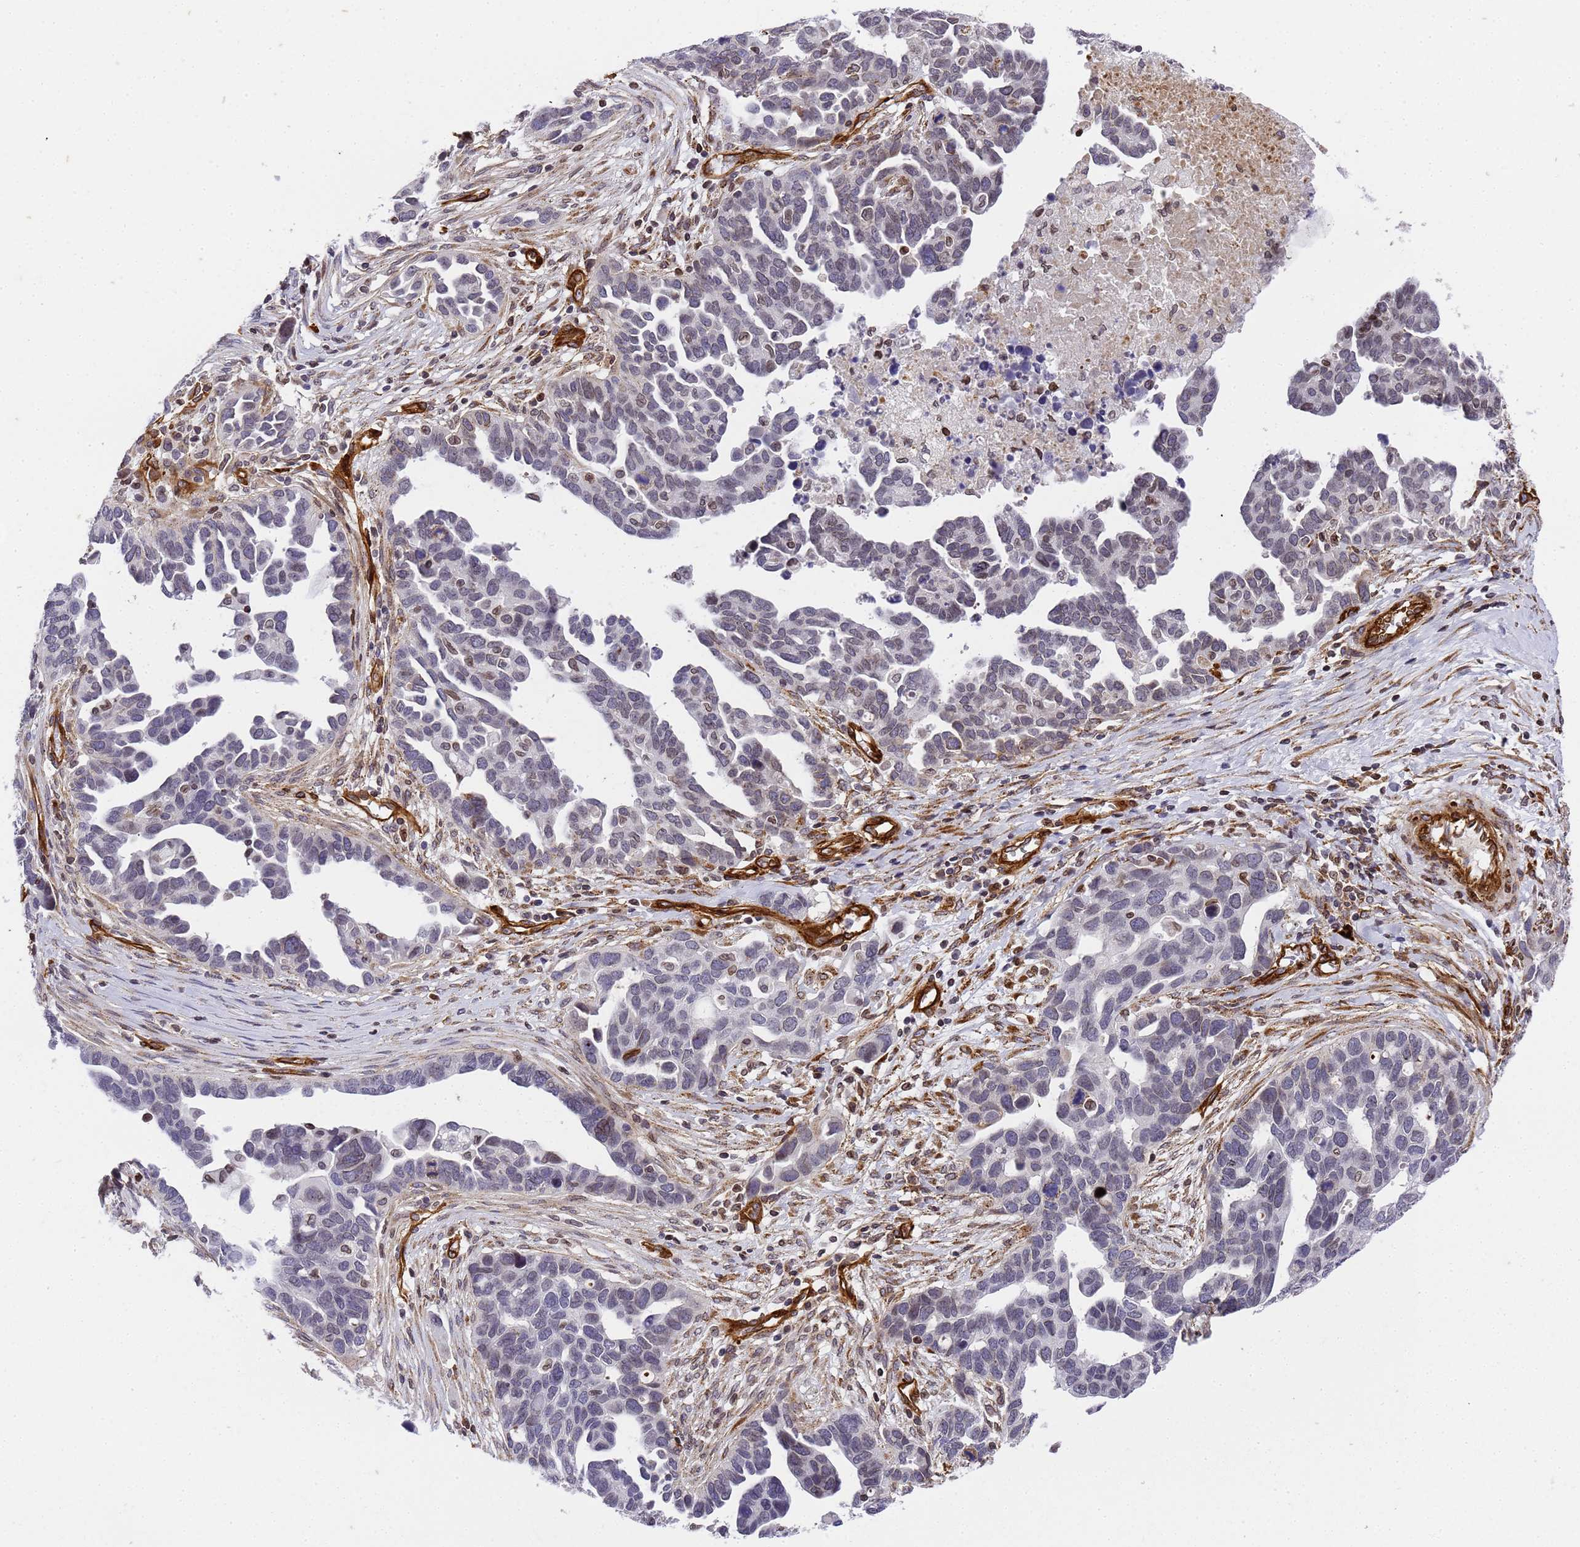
{"staining": {"intensity": "negative", "quantity": "none", "location": "none"}, "tissue": "ovarian cancer", "cell_type": "Tumor cells", "image_type": "cancer", "snomed": [{"axis": "morphology", "description": "Cystadenocarcinoma, serous, NOS"}, {"axis": "topography", "description": "Ovary"}], "caption": "Ovarian serous cystadenocarcinoma stained for a protein using IHC demonstrates no expression tumor cells.", "gene": "IGFBP7", "patient": {"sex": "female", "age": 54}}